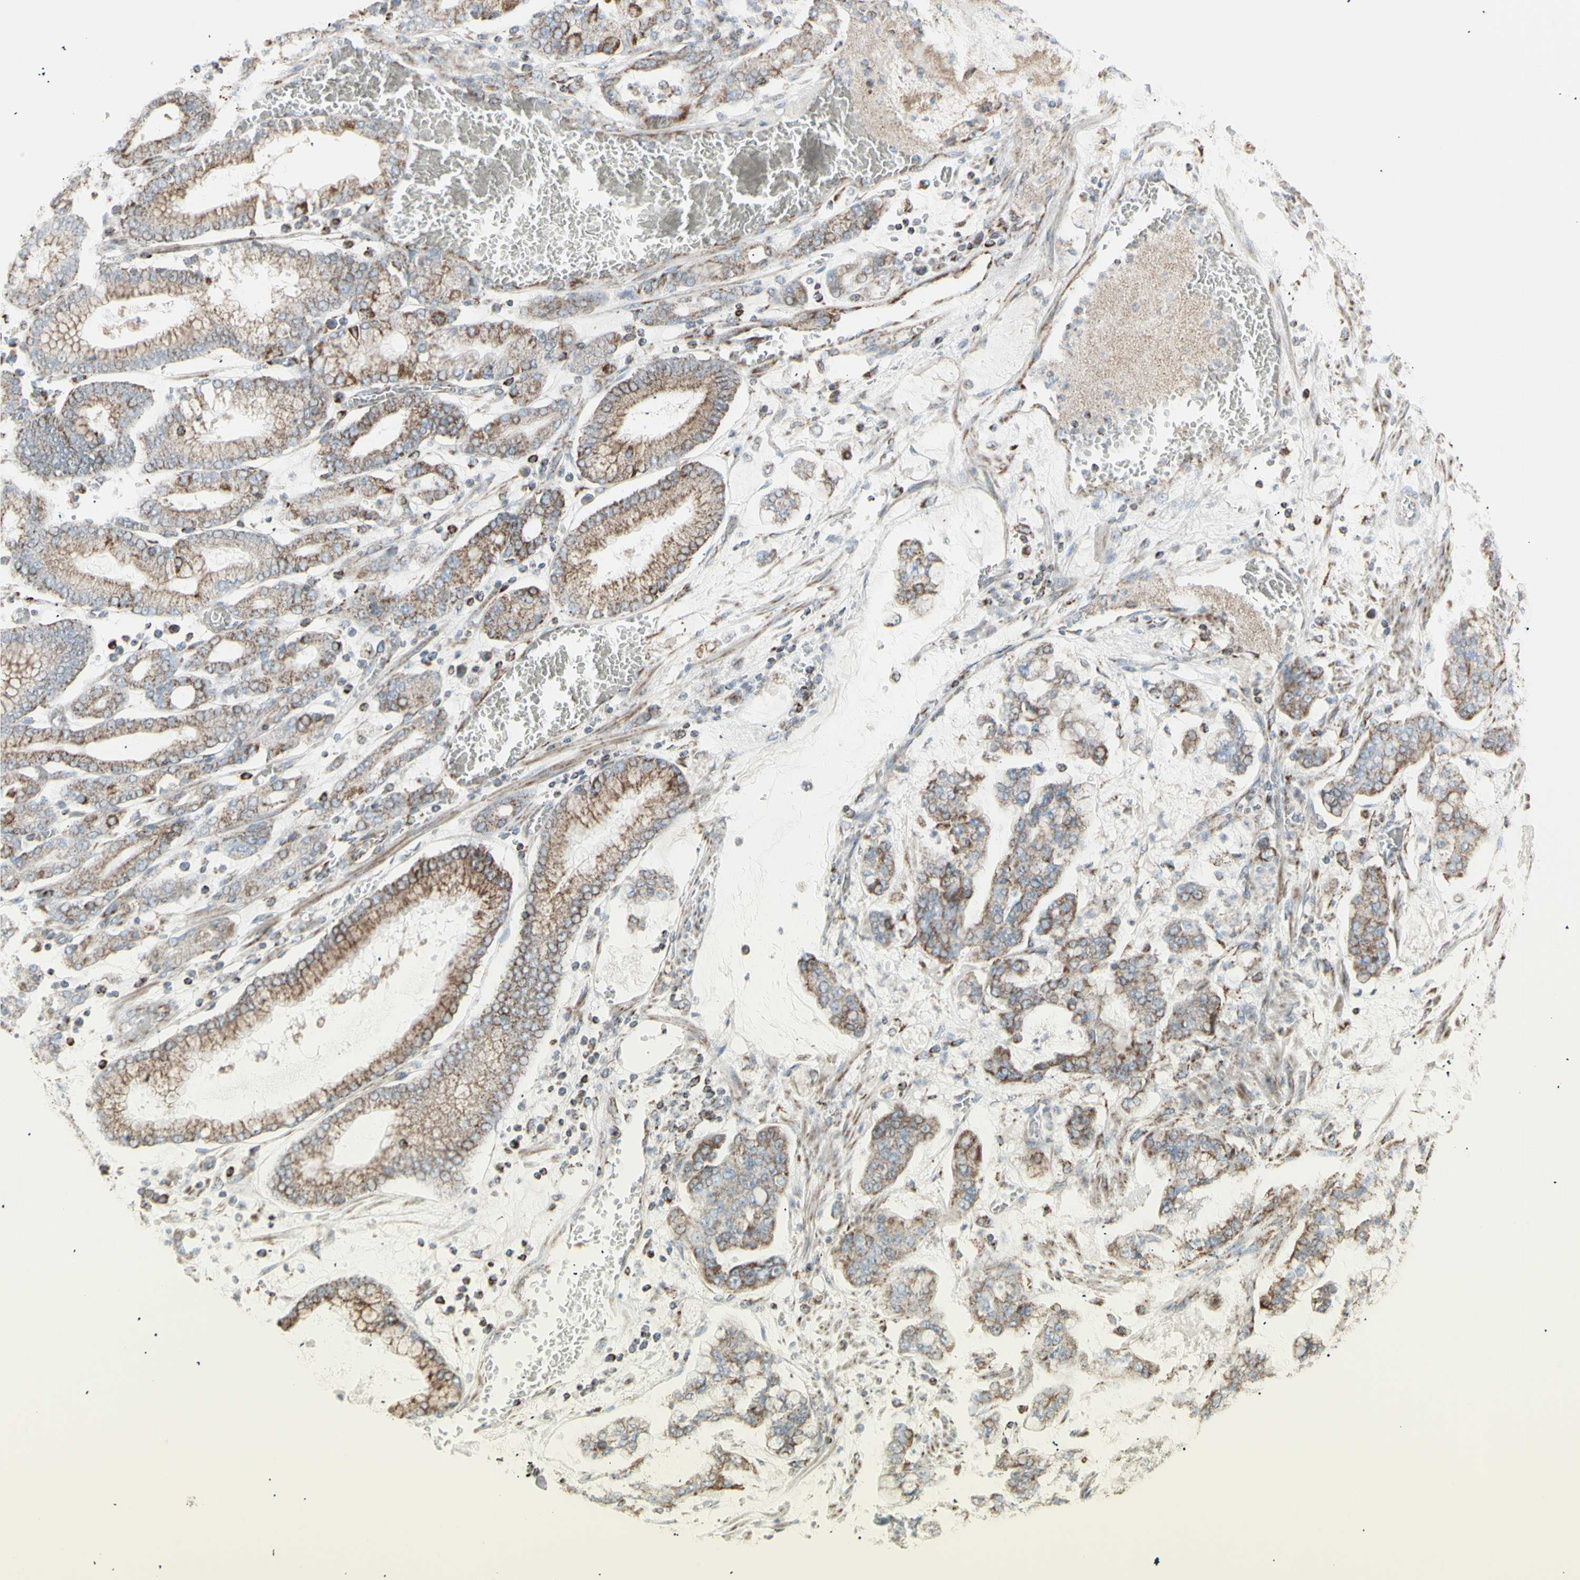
{"staining": {"intensity": "moderate", "quantity": "25%-75%", "location": "cytoplasmic/membranous"}, "tissue": "stomach cancer", "cell_type": "Tumor cells", "image_type": "cancer", "snomed": [{"axis": "morphology", "description": "Normal tissue, NOS"}, {"axis": "morphology", "description": "Adenocarcinoma, NOS"}, {"axis": "topography", "description": "Stomach, upper"}, {"axis": "topography", "description": "Stomach"}], "caption": "Human adenocarcinoma (stomach) stained for a protein (brown) reveals moderate cytoplasmic/membranous positive staining in approximately 25%-75% of tumor cells.", "gene": "PLGRKT", "patient": {"sex": "male", "age": 76}}